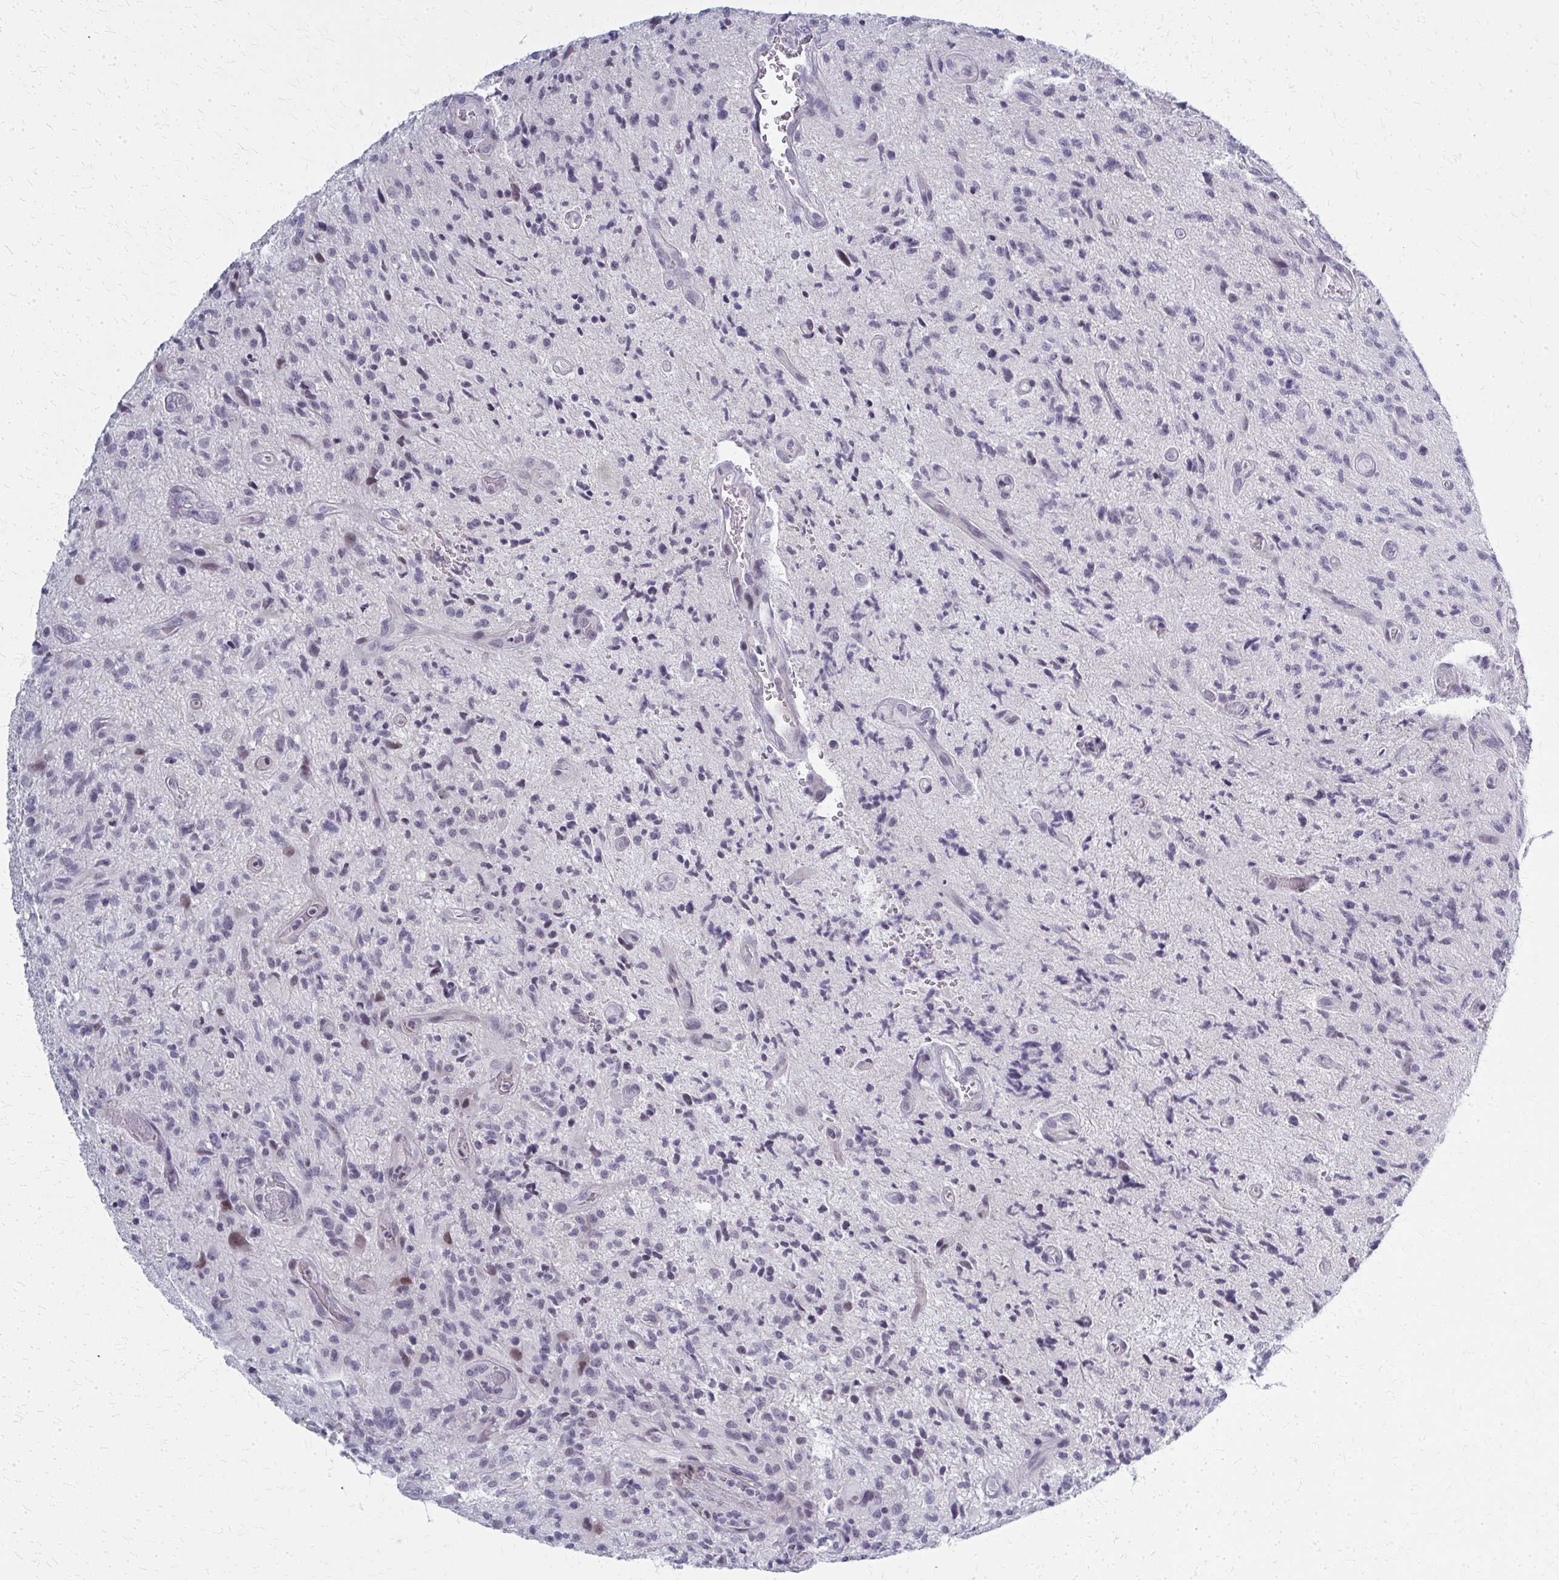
{"staining": {"intensity": "negative", "quantity": "none", "location": "none"}, "tissue": "glioma", "cell_type": "Tumor cells", "image_type": "cancer", "snomed": [{"axis": "morphology", "description": "Glioma, malignant, High grade"}, {"axis": "topography", "description": "Brain"}], "caption": "IHC of human malignant high-grade glioma exhibits no staining in tumor cells.", "gene": "CASQ2", "patient": {"sex": "male", "age": 67}}